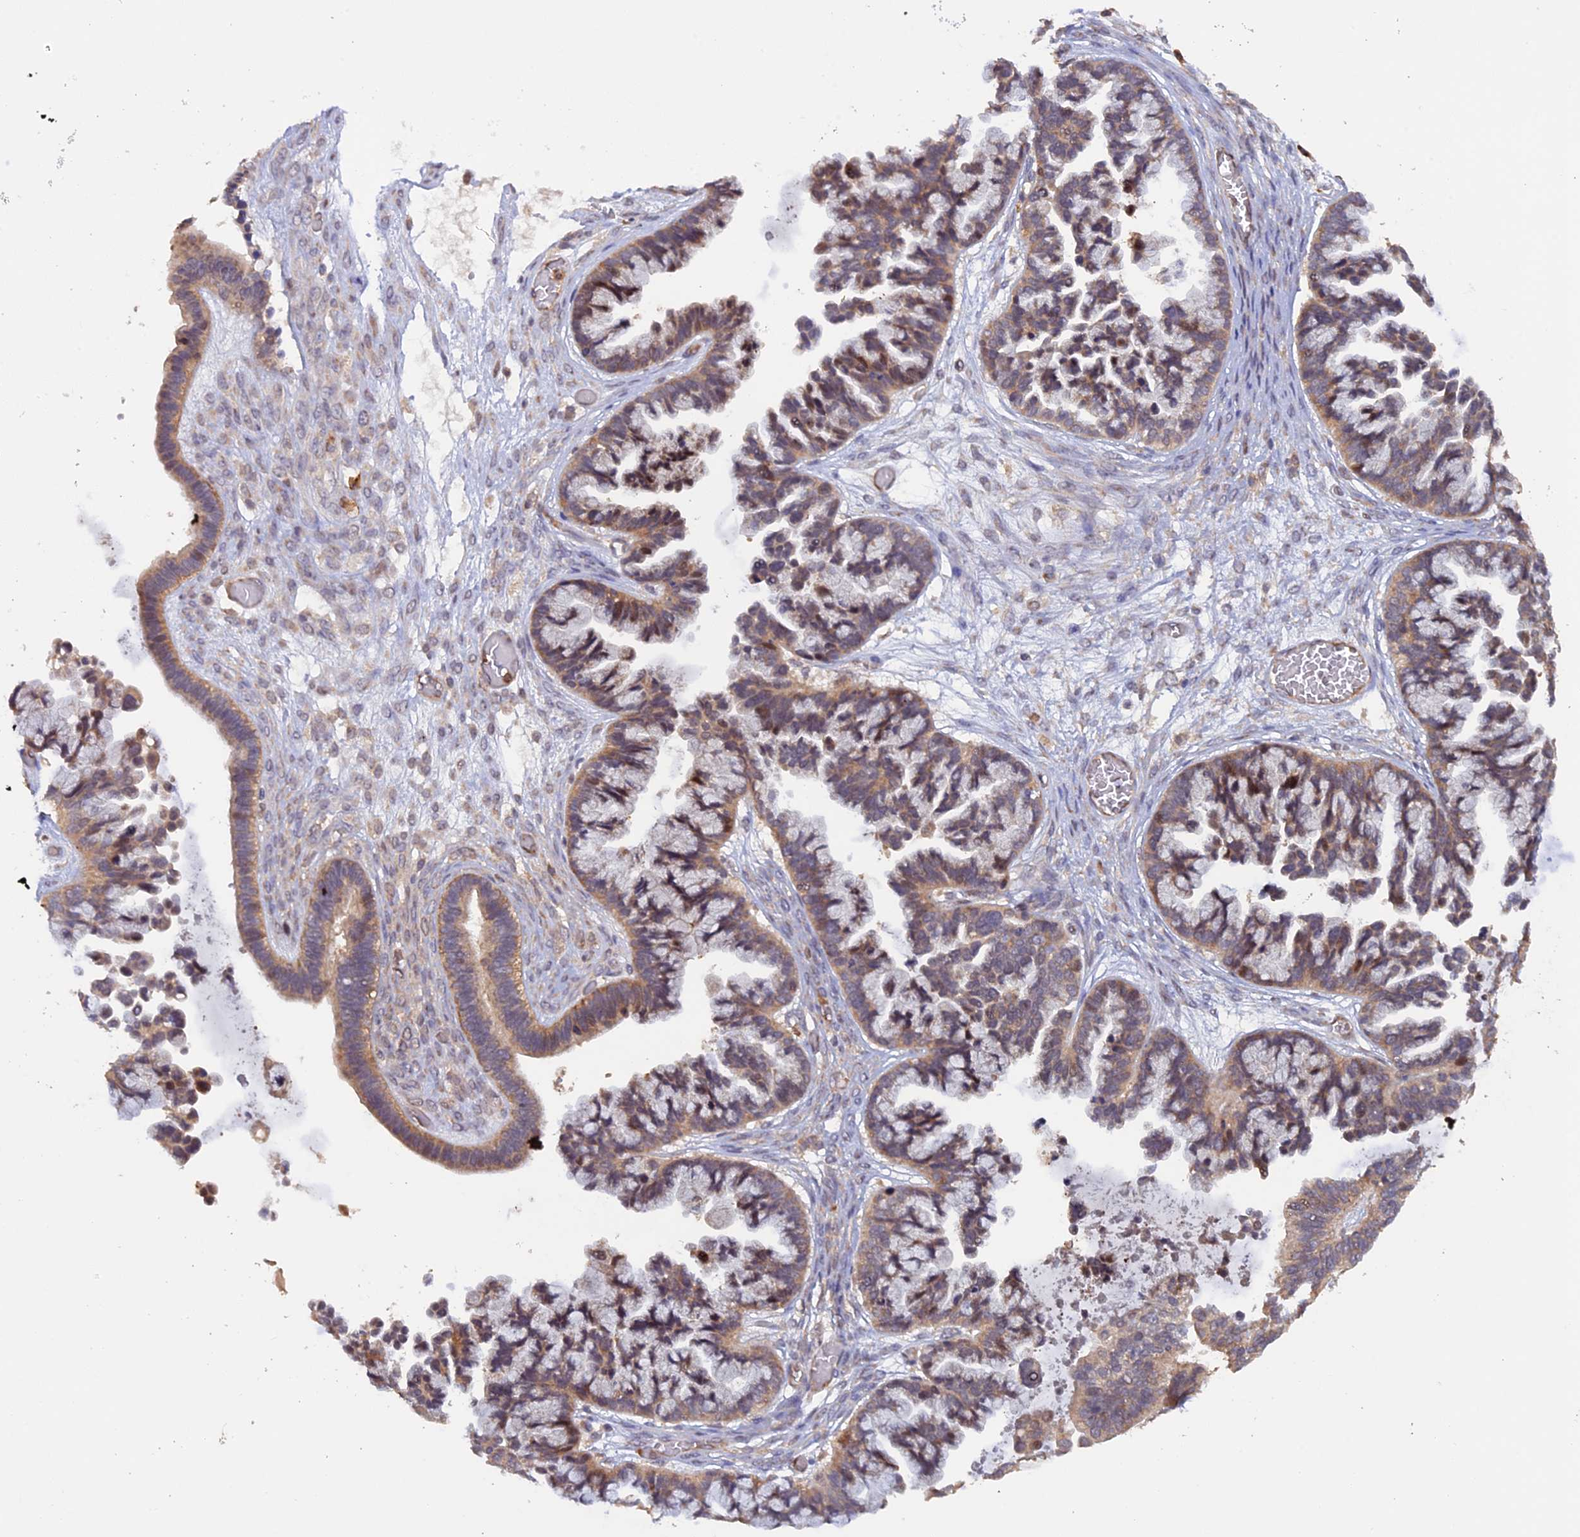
{"staining": {"intensity": "moderate", "quantity": ">75%", "location": "cytoplasmic/membranous"}, "tissue": "ovarian cancer", "cell_type": "Tumor cells", "image_type": "cancer", "snomed": [{"axis": "morphology", "description": "Cystadenocarcinoma, serous, NOS"}, {"axis": "topography", "description": "Ovary"}], "caption": "Immunohistochemical staining of ovarian cancer reveals medium levels of moderate cytoplasmic/membranous protein expression in about >75% of tumor cells. (DAB (3,3'-diaminobenzidine) = brown stain, brightfield microscopy at high magnification).", "gene": "FERMT1", "patient": {"sex": "female", "age": 56}}